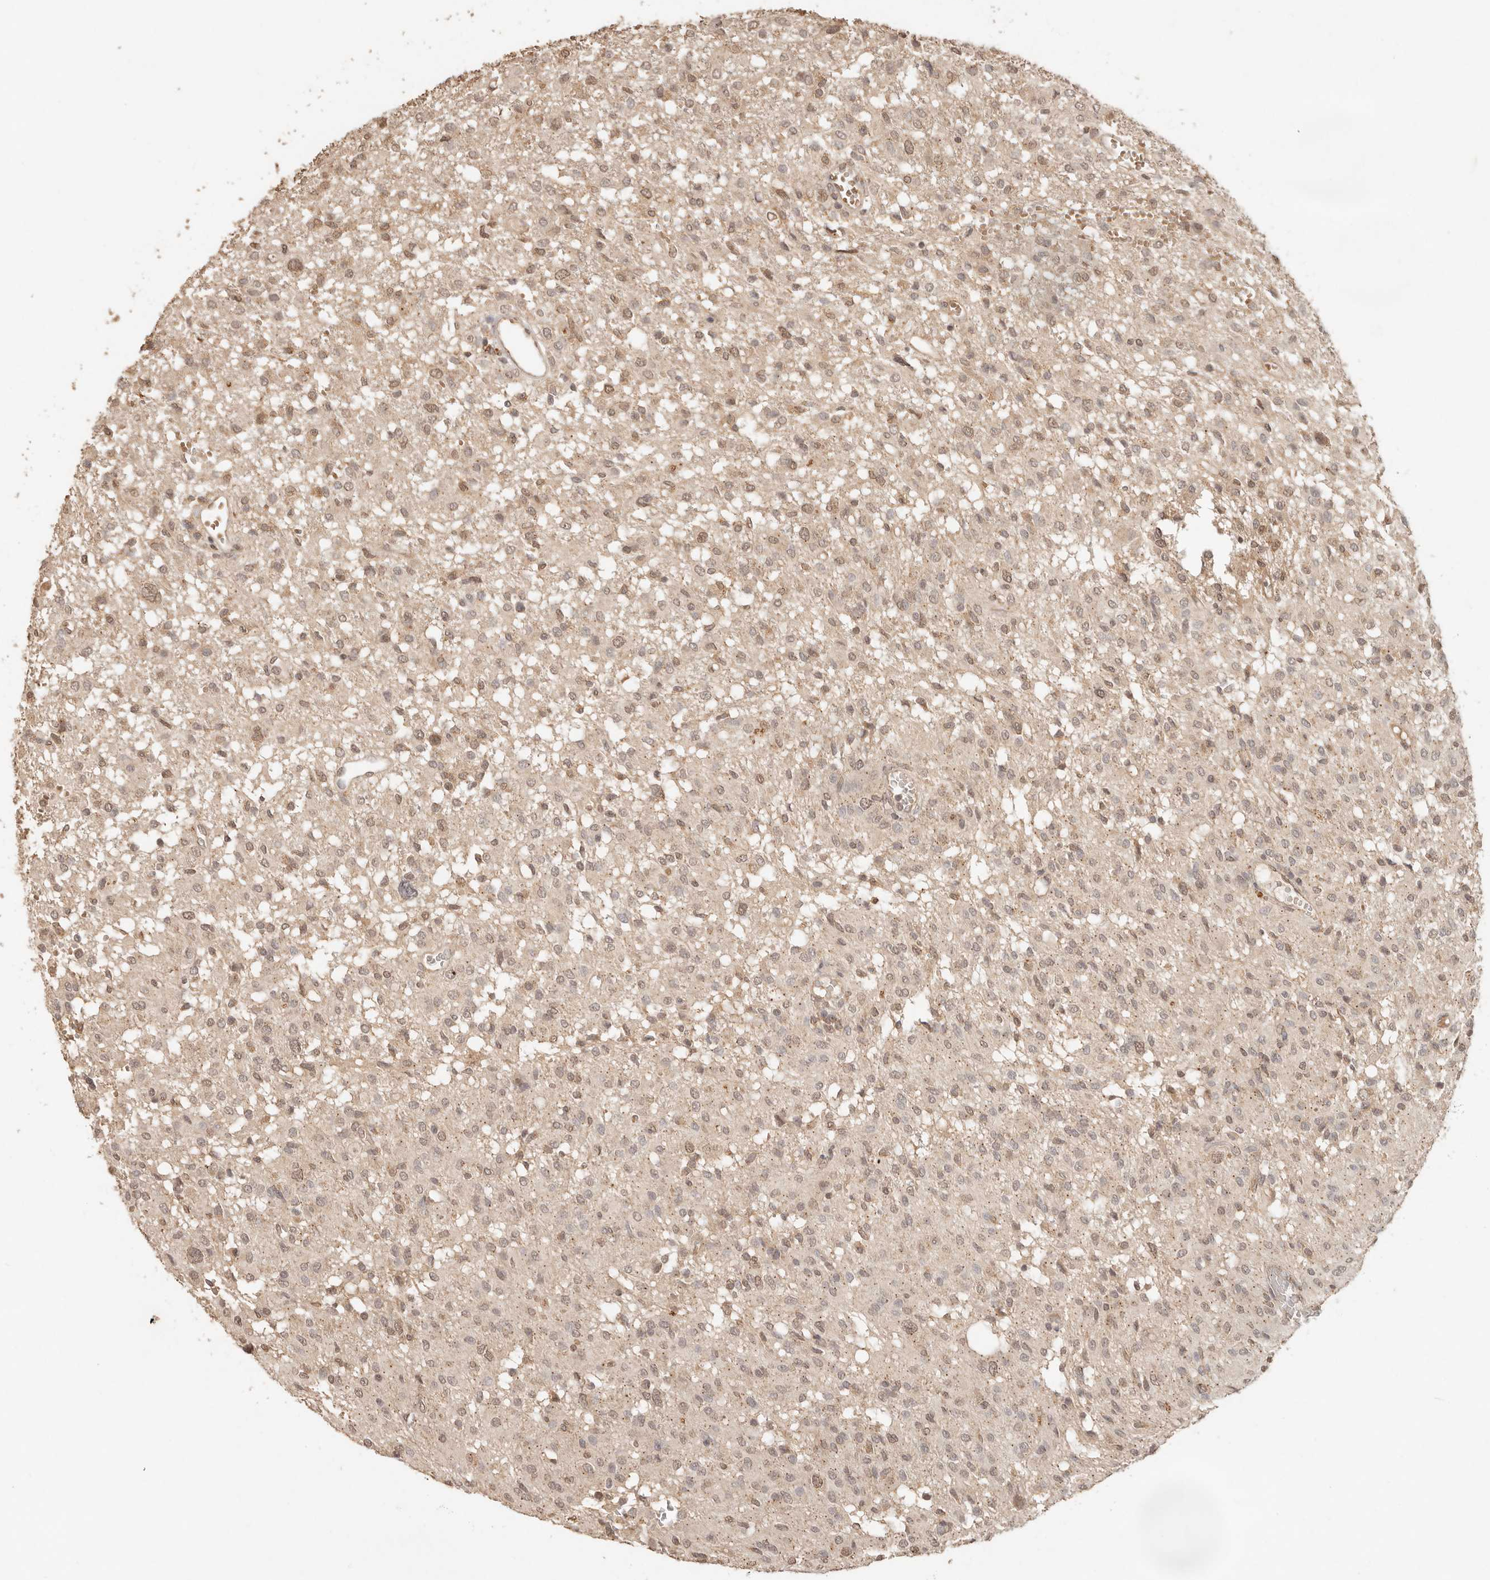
{"staining": {"intensity": "weak", "quantity": ">75%", "location": "nuclear"}, "tissue": "glioma", "cell_type": "Tumor cells", "image_type": "cancer", "snomed": [{"axis": "morphology", "description": "Glioma, malignant, High grade"}, {"axis": "topography", "description": "Brain"}], "caption": "Protein staining demonstrates weak nuclear staining in approximately >75% of tumor cells in high-grade glioma (malignant).", "gene": "LMO4", "patient": {"sex": "female", "age": 59}}